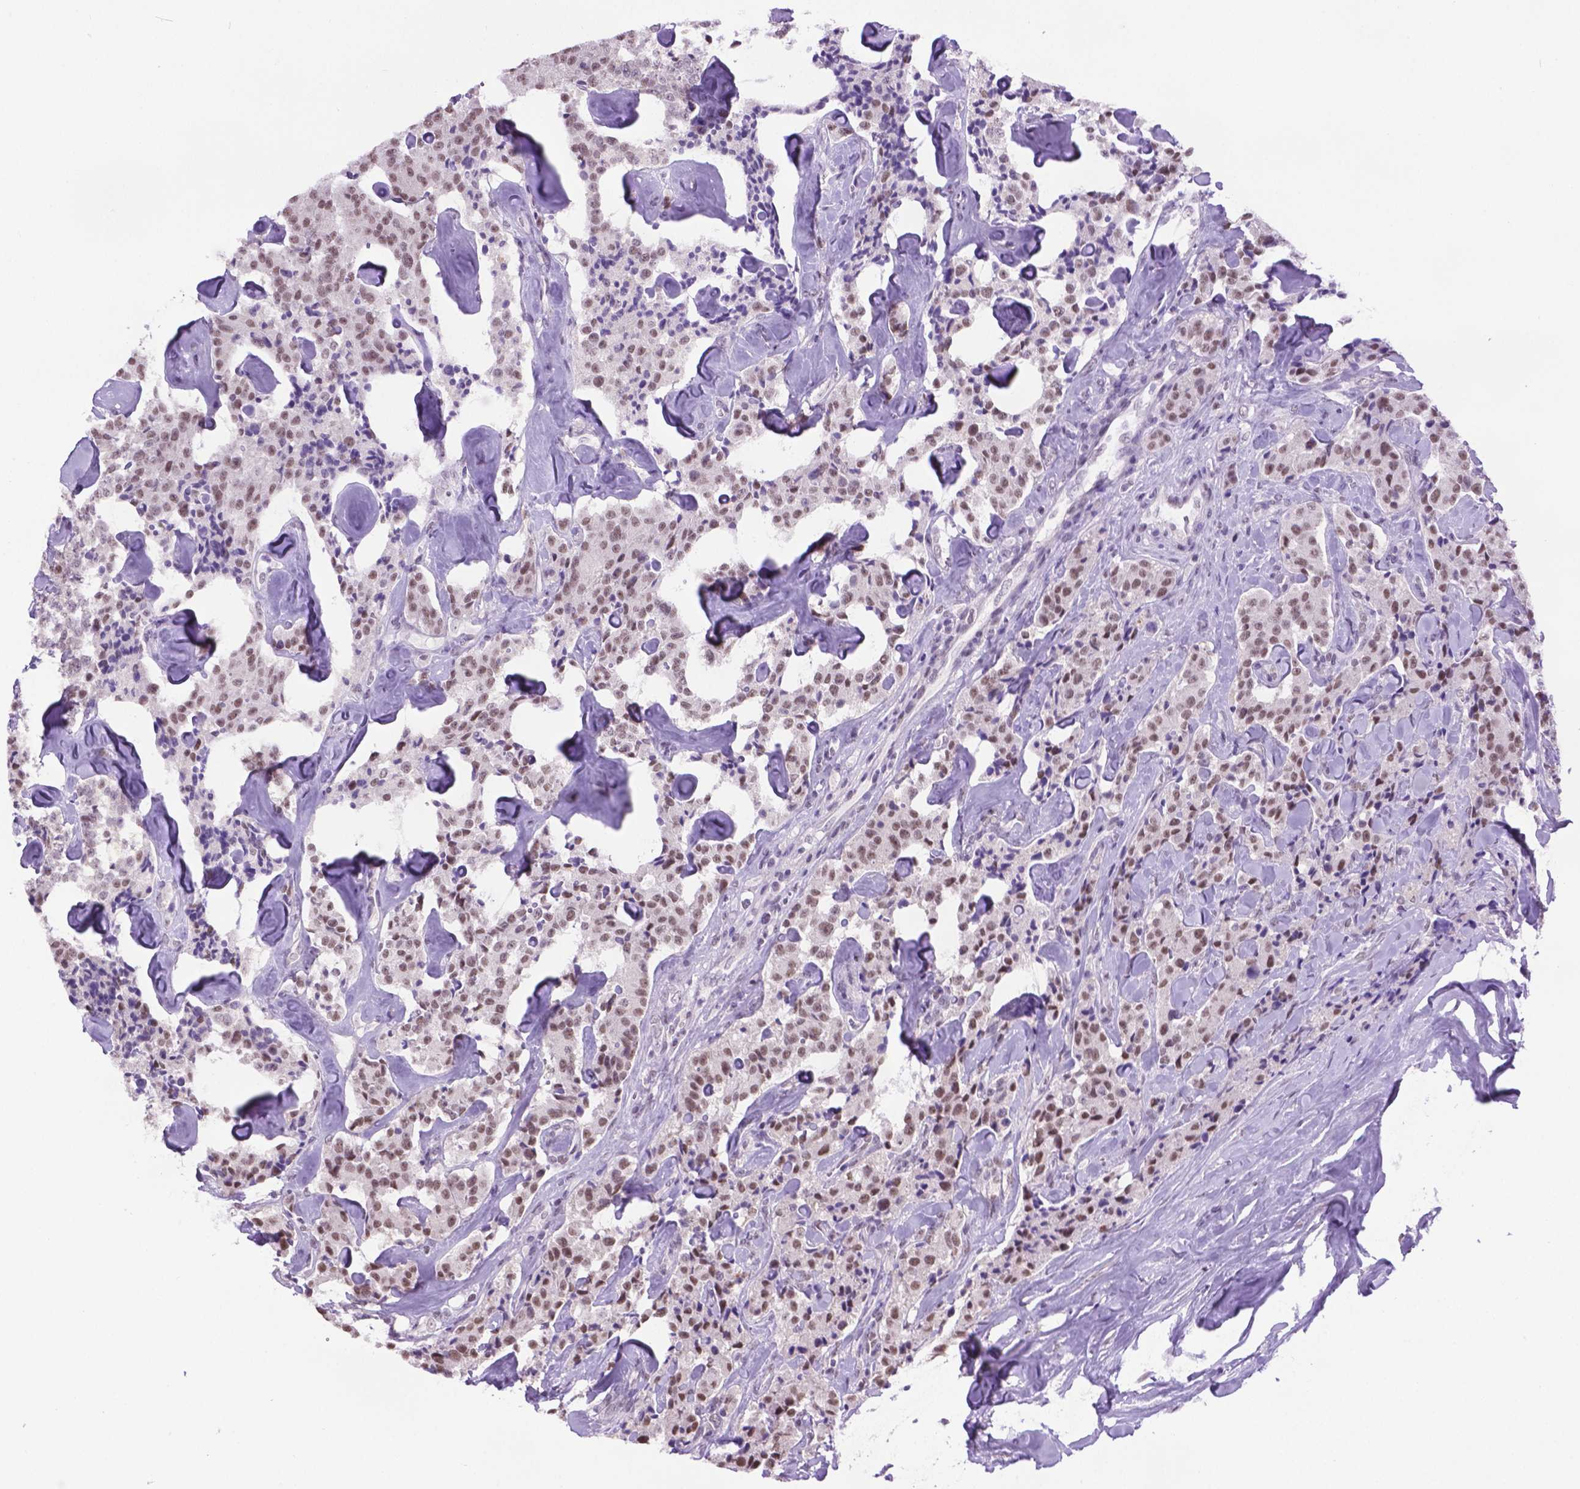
{"staining": {"intensity": "moderate", "quantity": "25%-75%", "location": "nuclear"}, "tissue": "carcinoid", "cell_type": "Tumor cells", "image_type": "cancer", "snomed": [{"axis": "morphology", "description": "Carcinoid, malignant, NOS"}, {"axis": "topography", "description": "Pancreas"}], "caption": "Tumor cells reveal medium levels of moderate nuclear positivity in about 25%-75% of cells in human carcinoid.", "gene": "ABI2", "patient": {"sex": "male", "age": 41}}